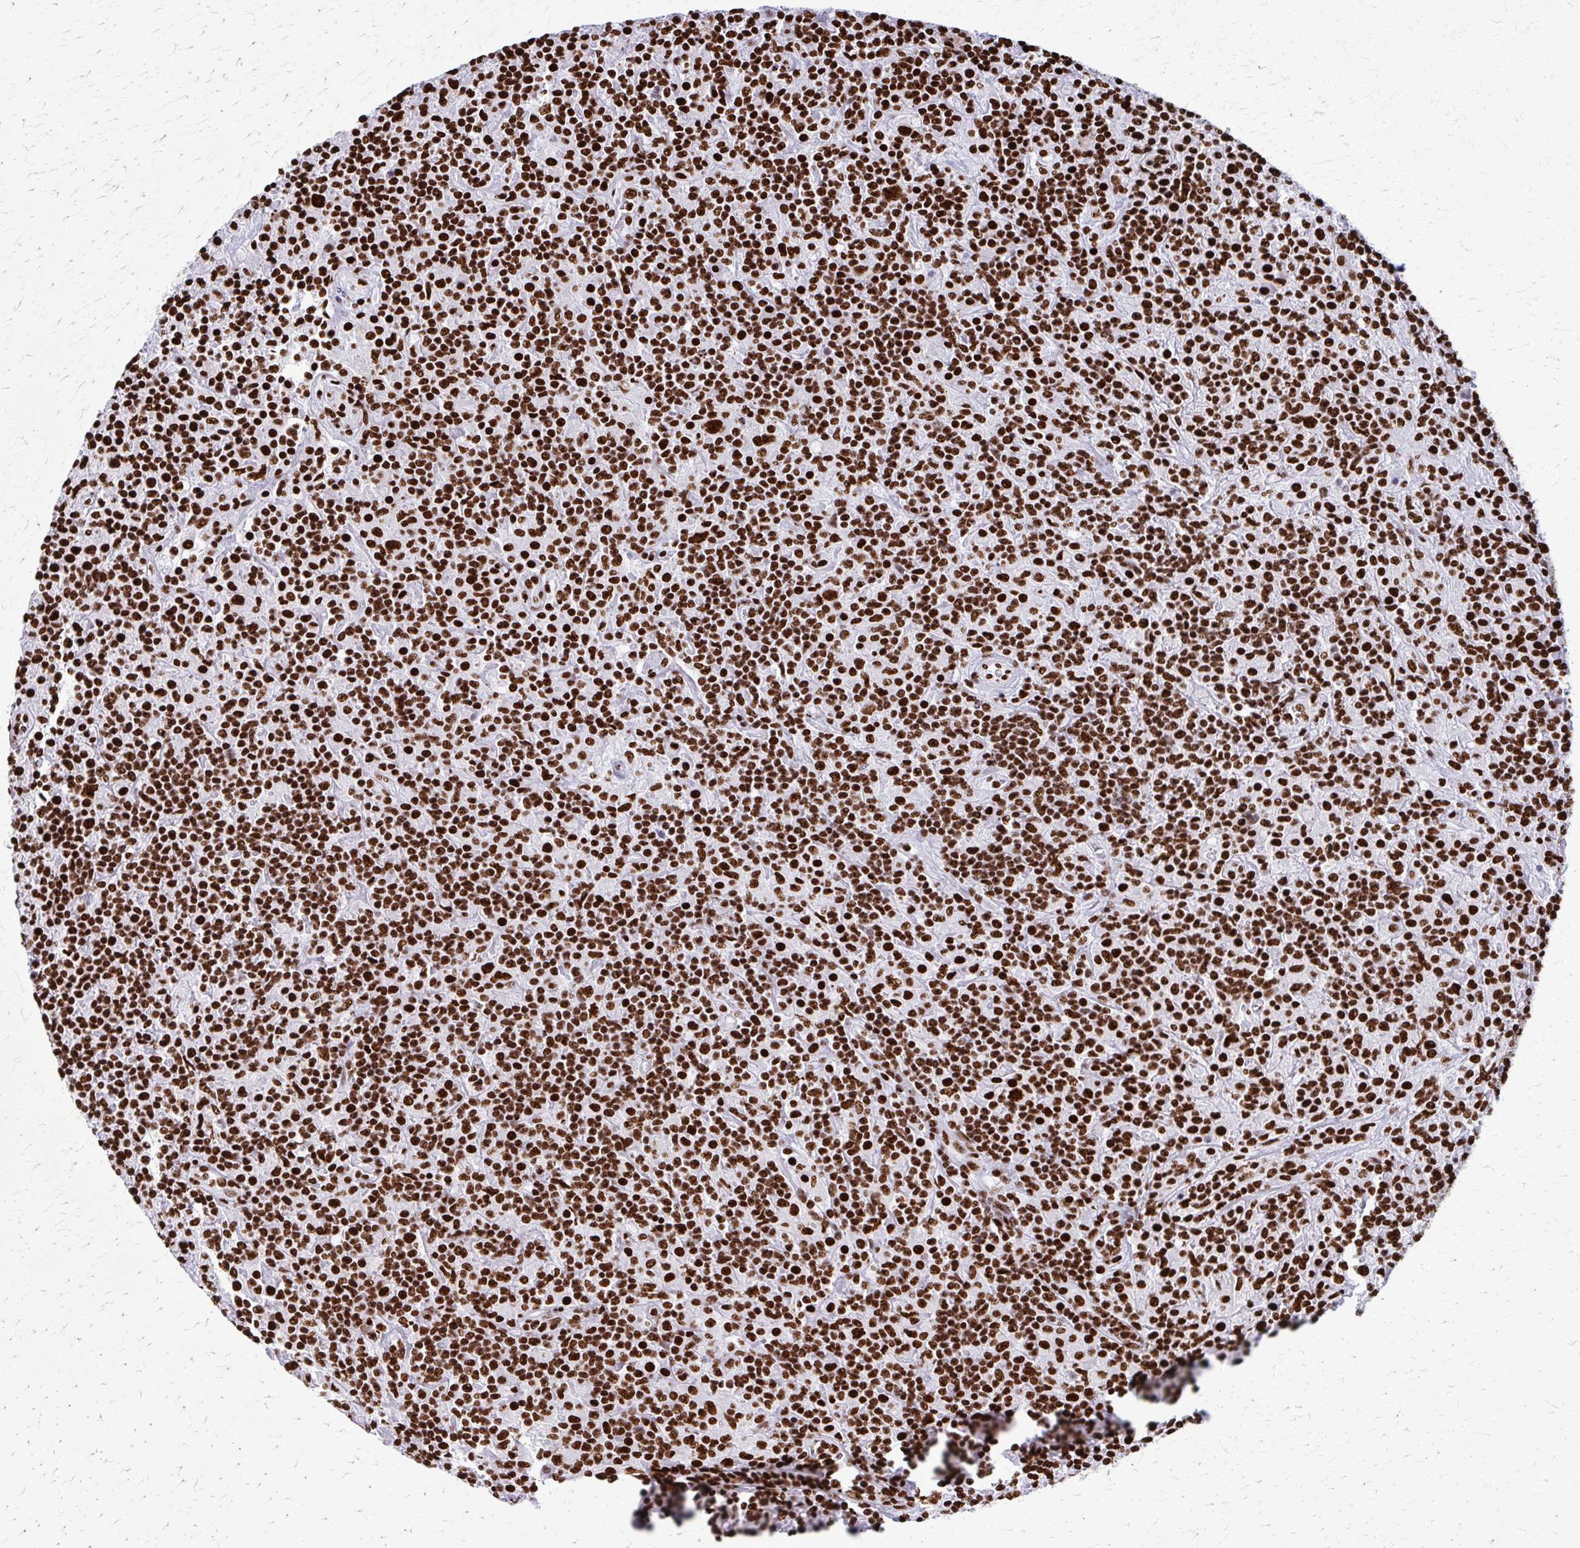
{"staining": {"intensity": "strong", "quantity": ">75%", "location": "nuclear"}, "tissue": "lymphoma", "cell_type": "Tumor cells", "image_type": "cancer", "snomed": [{"axis": "morphology", "description": "Hodgkin's disease, NOS"}, {"axis": "topography", "description": "Lymph node"}], "caption": "Tumor cells reveal high levels of strong nuclear expression in about >75% of cells in Hodgkin's disease.", "gene": "SFPQ", "patient": {"sex": "male", "age": 70}}